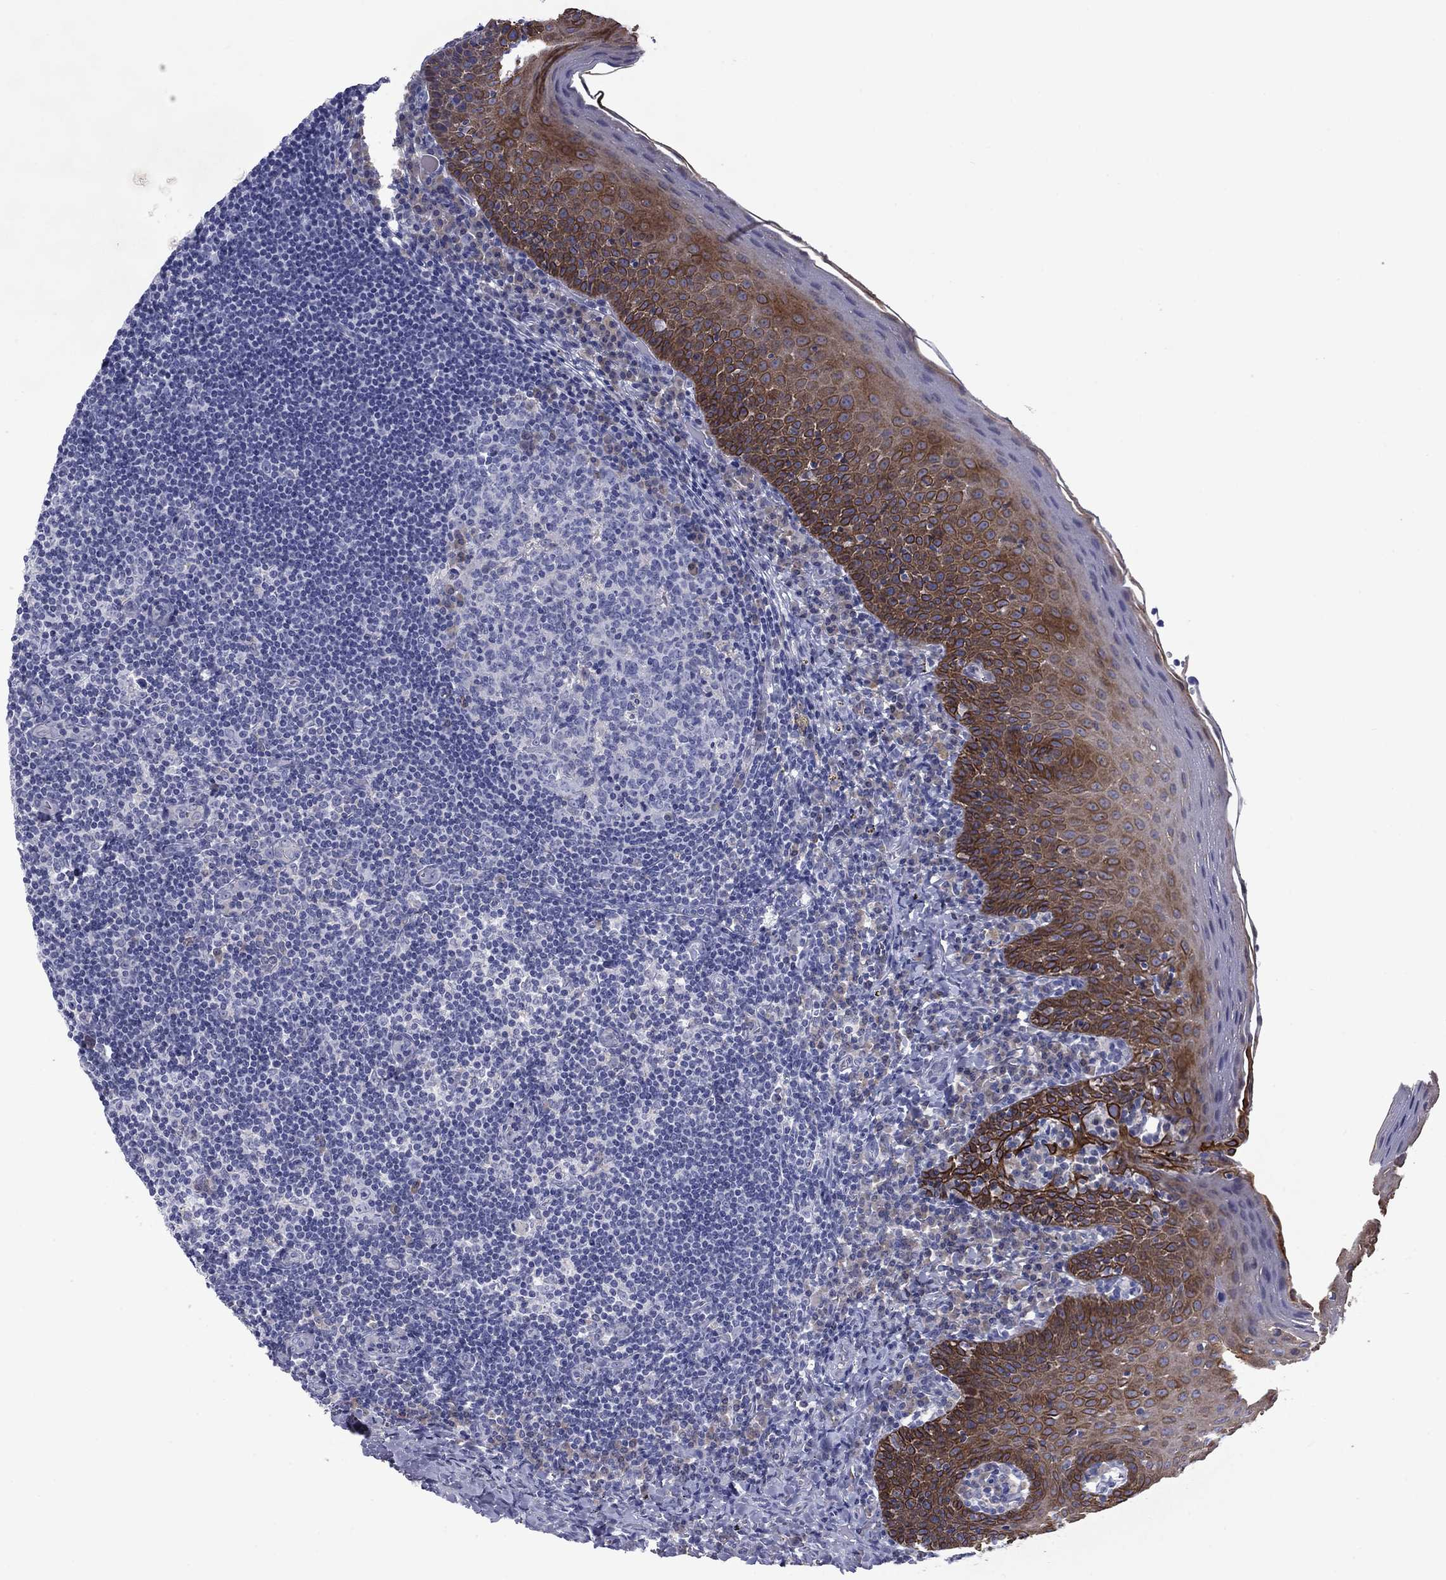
{"staining": {"intensity": "weak", "quantity": "<25%", "location": "cytoplasmic/membranous"}, "tissue": "tonsil", "cell_type": "Germinal center cells", "image_type": "normal", "snomed": [{"axis": "morphology", "description": "Normal tissue, NOS"}, {"axis": "morphology", "description": "Inflammation, NOS"}, {"axis": "topography", "description": "Tonsil"}], "caption": "Tonsil stained for a protein using immunohistochemistry (IHC) shows no positivity germinal center cells.", "gene": "TMPRSS11A", "patient": {"sex": "female", "age": 31}}